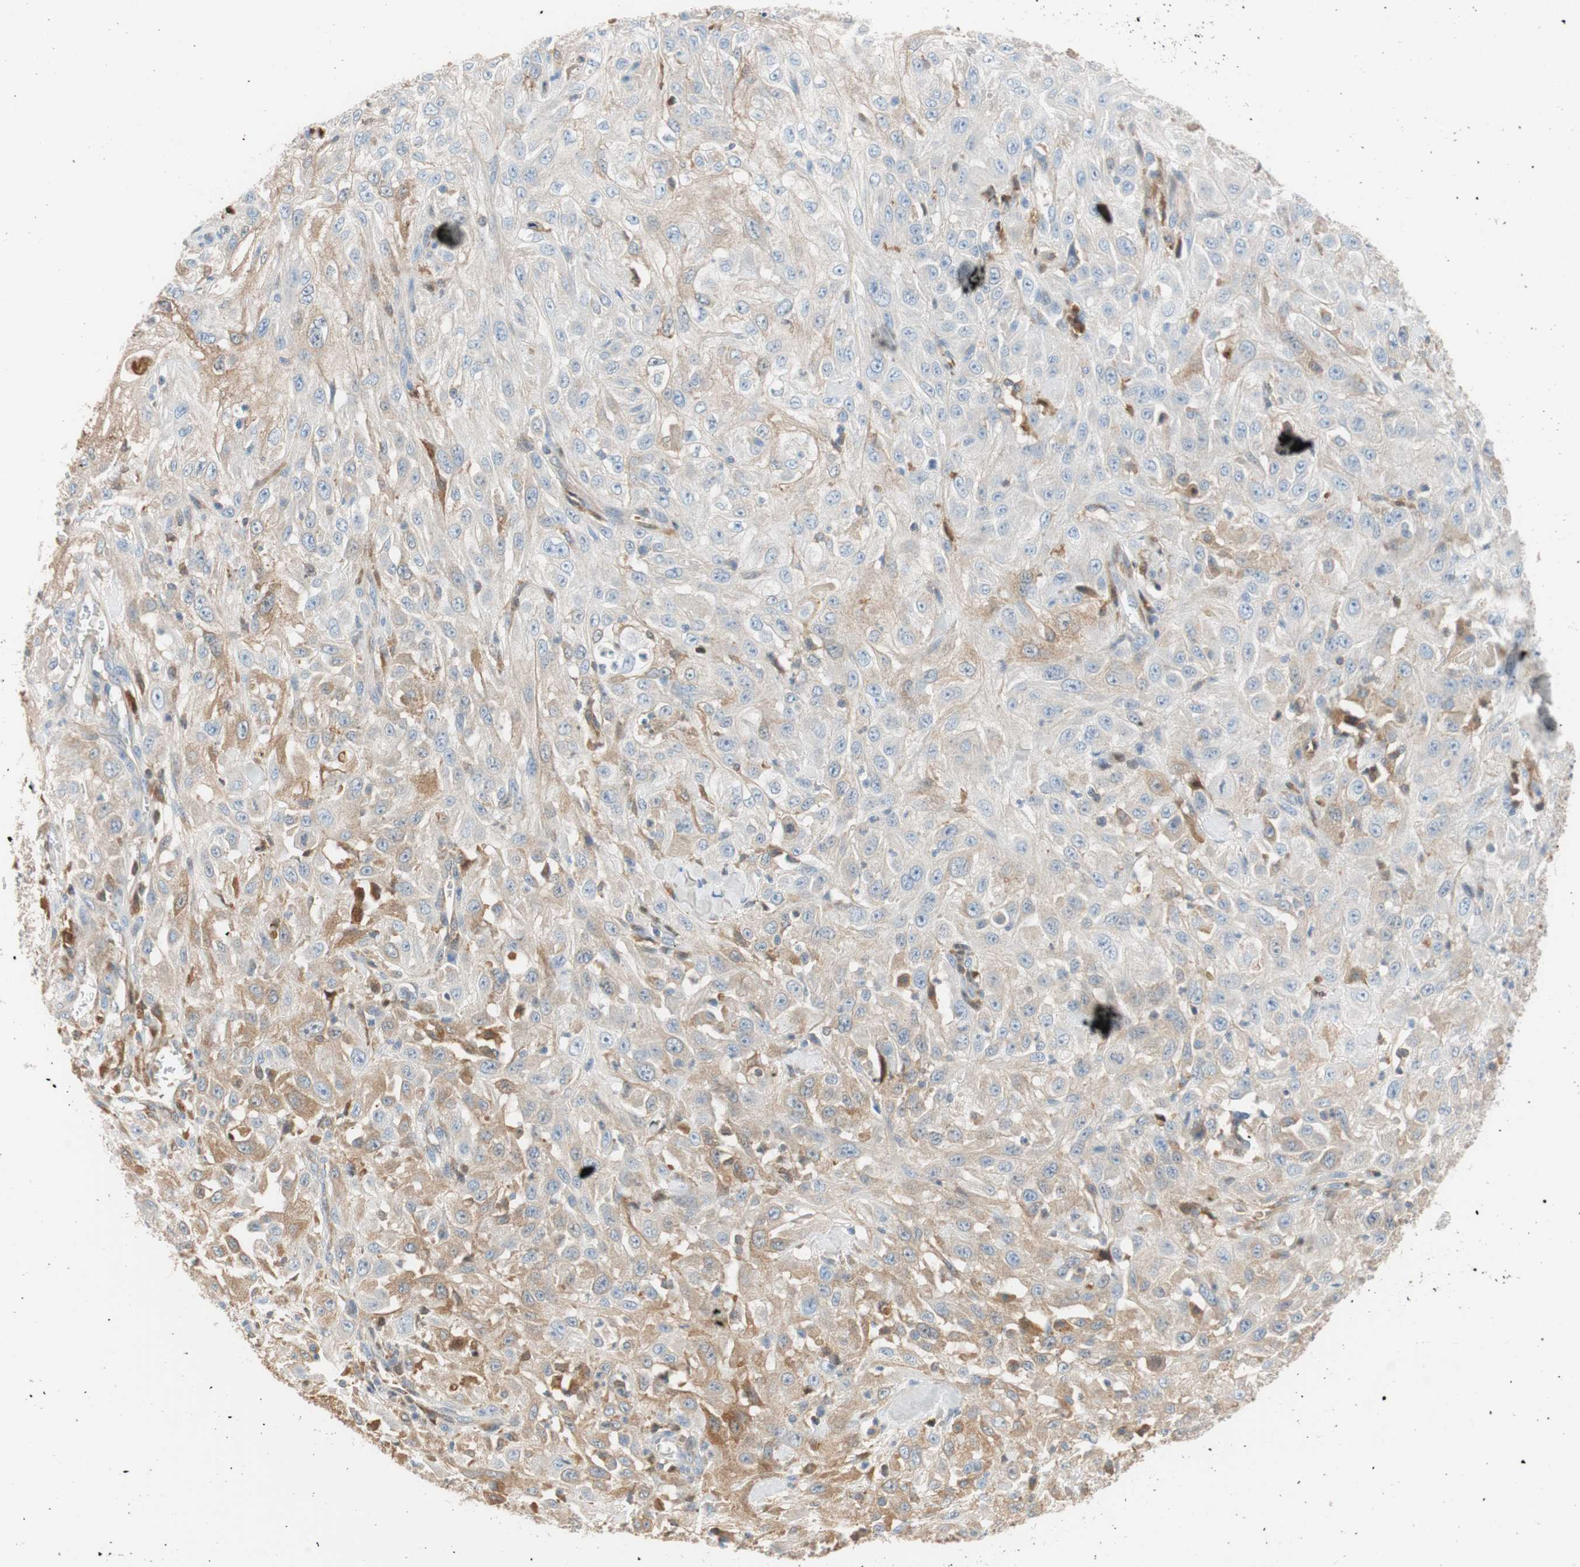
{"staining": {"intensity": "weak", "quantity": "25%-75%", "location": "cytoplasmic/membranous"}, "tissue": "skin cancer", "cell_type": "Tumor cells", "image_type": "cancer", "snomed": [{"axis": "morphology", "description": "Squamous cell carcinoma, NOS"}, {"axis": "morphology", "description": "Squamous cell carcinoma, metastatic, NOS"}, {"axis": "topography", "description": "Skin"}, {"axis": "topography", "description": "Lymph node"}], "caption": "Immunohistochemistry (DAB) staining of human skin cancer demonstrates weak cytoplasmic/membranous protein staining in approximately 25%-75% of tumor cells. Using DAB (3,3'-diaminobenzidine) (brown) and hematoxylin (blue) stains, captured at high magnification using brightfield microscopy.", "gene": "RBP4", "patient": {"sex": "male", "age": 75}}